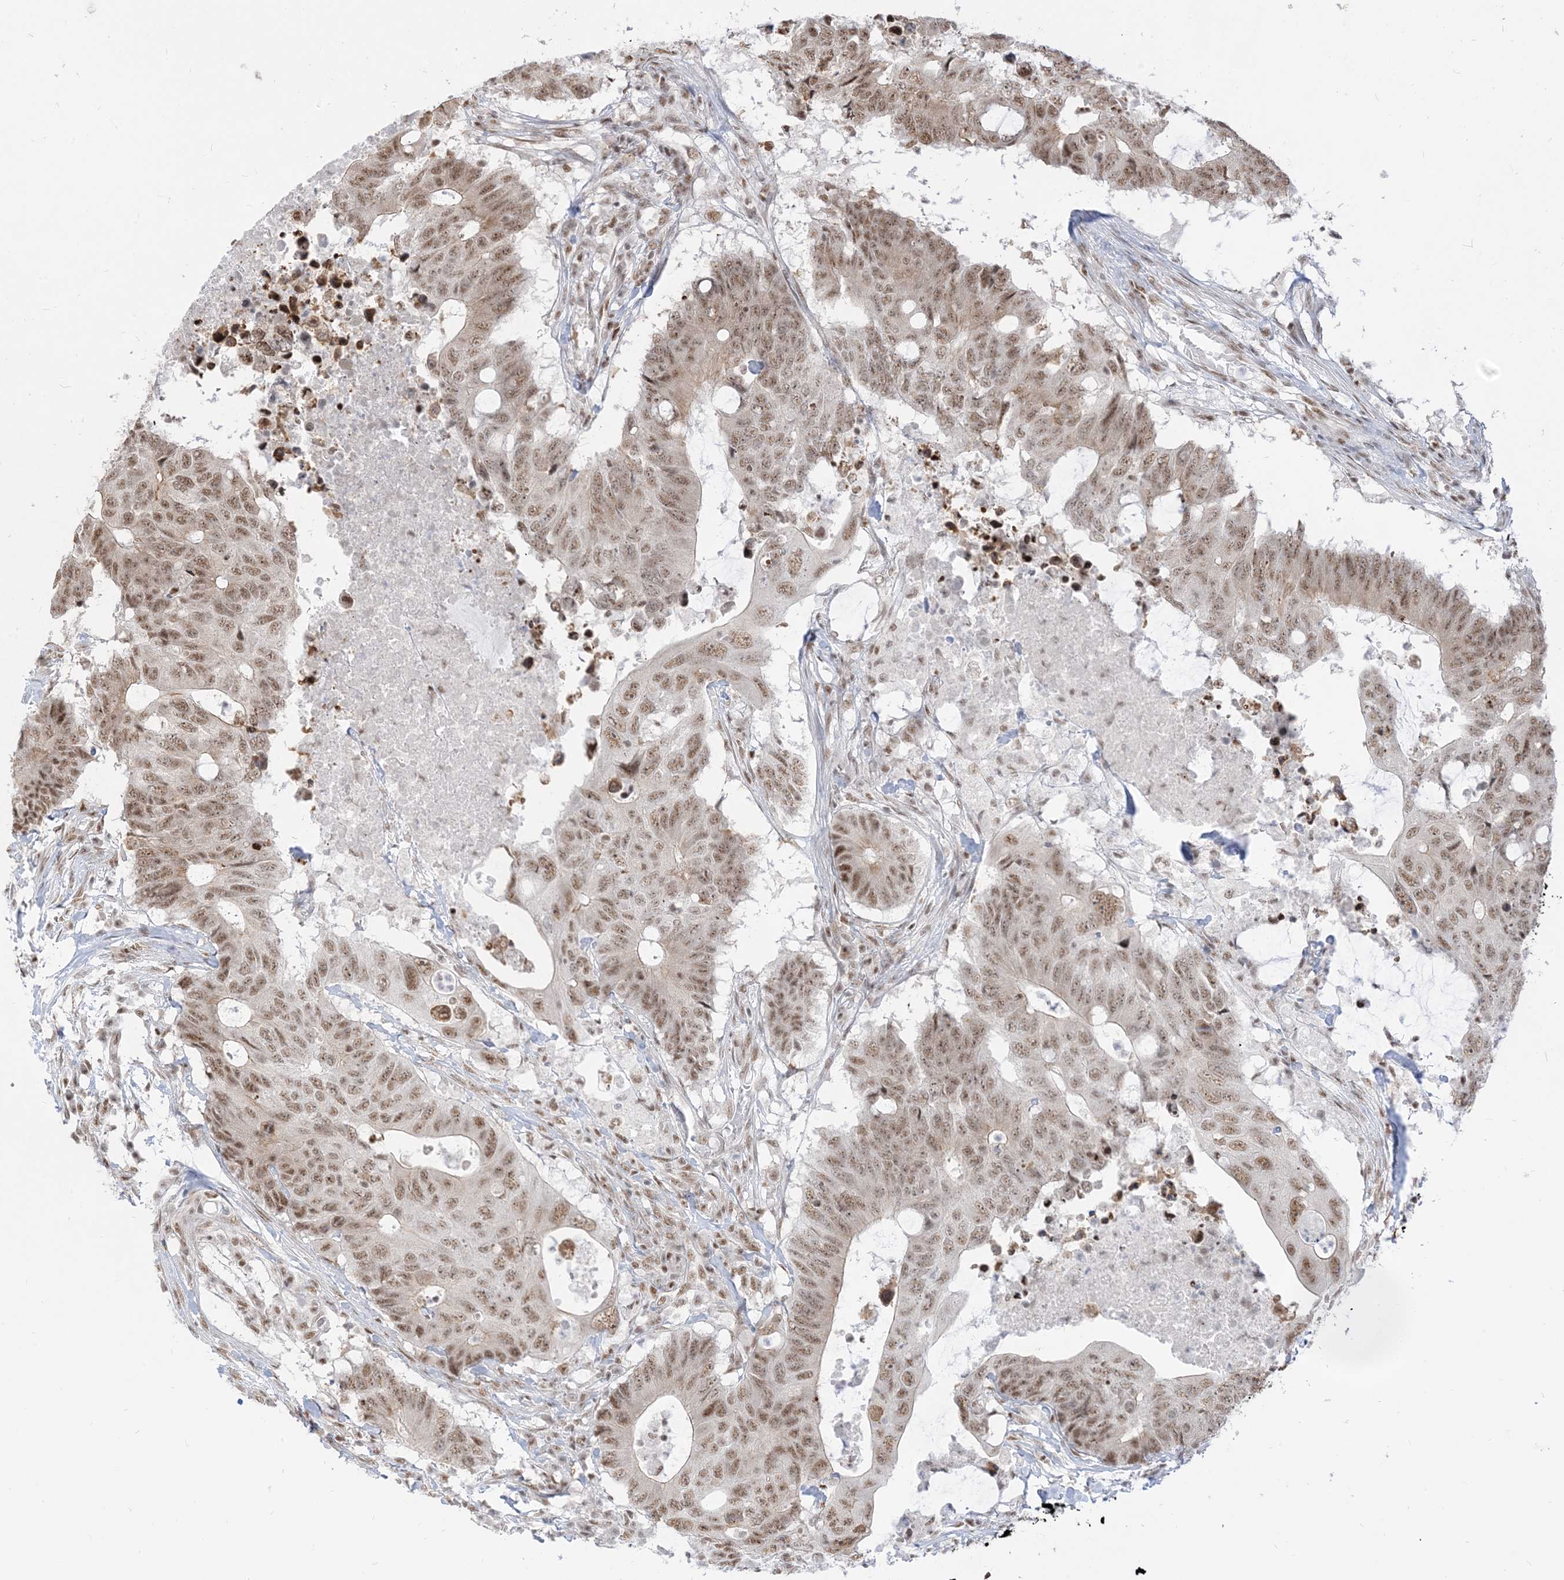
{"staining": {"intensity": "moderate", "quantity": ">75%", "location": "nuclear"}, "tissue": "colorectal cancer", "cell_type": "Tumor cells", "image_type": "cancer", "snomed": [{"axis": "morphology", "description": "Adenocarcinoma, NOS"}, {"axis": "topography", "description": "Colon"}], "caption": "Protein expression analysis of adenocarcinoma (colorectal) shows moderate nuclear staining in approximately >75% of tumor cells.", "gene": "ARGLU1", "patient": {"sex": "male", "age": 71}}